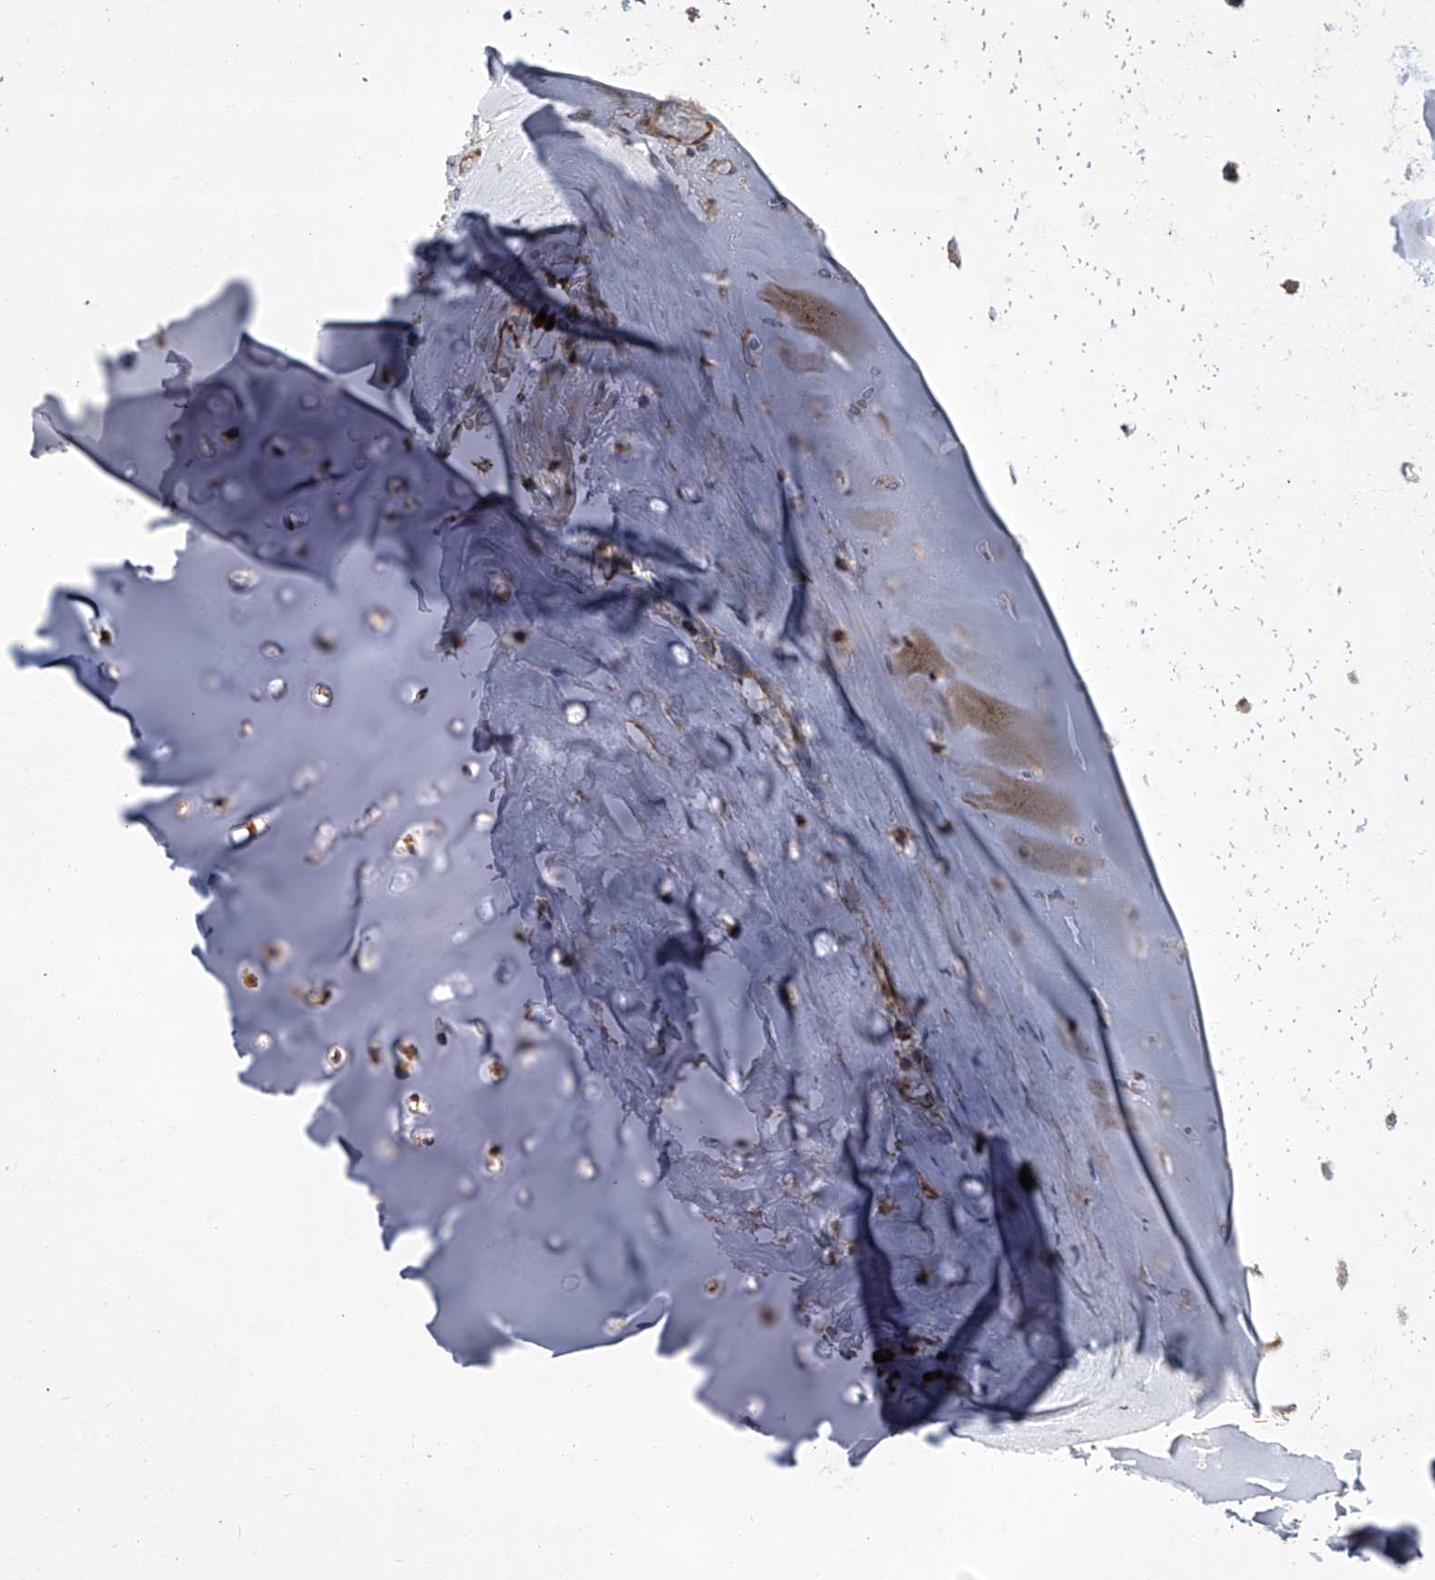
{"staining": {"intensity": "moderate", "quantity": ">75%", "location": "cytoplasmic/membranous"}, "tissue": "adipose tissue", "cell_type": "Adipocytes", "image_type": "normal", "snomed": [{"axis": "morphology", "description": "Normal tissue, NOS"}, {"axis": "morphology", "description": "Basal cell carcinoma"}, {"axis": "topography", "description": "Cartilage tissue"}, {"axis": "topography", "description": "Nasopharynx"}, {"axis": "topography", "description": "Oral tissue"}], "caption": "Immunohistochemical staining of unremarkable human adipose tissue reveals moderate cytoplasmic/membranous protein expression in about >75% of adipocytes.", "gene": "EIF2S2", "patient": {"sex": "female", "age": 77}}